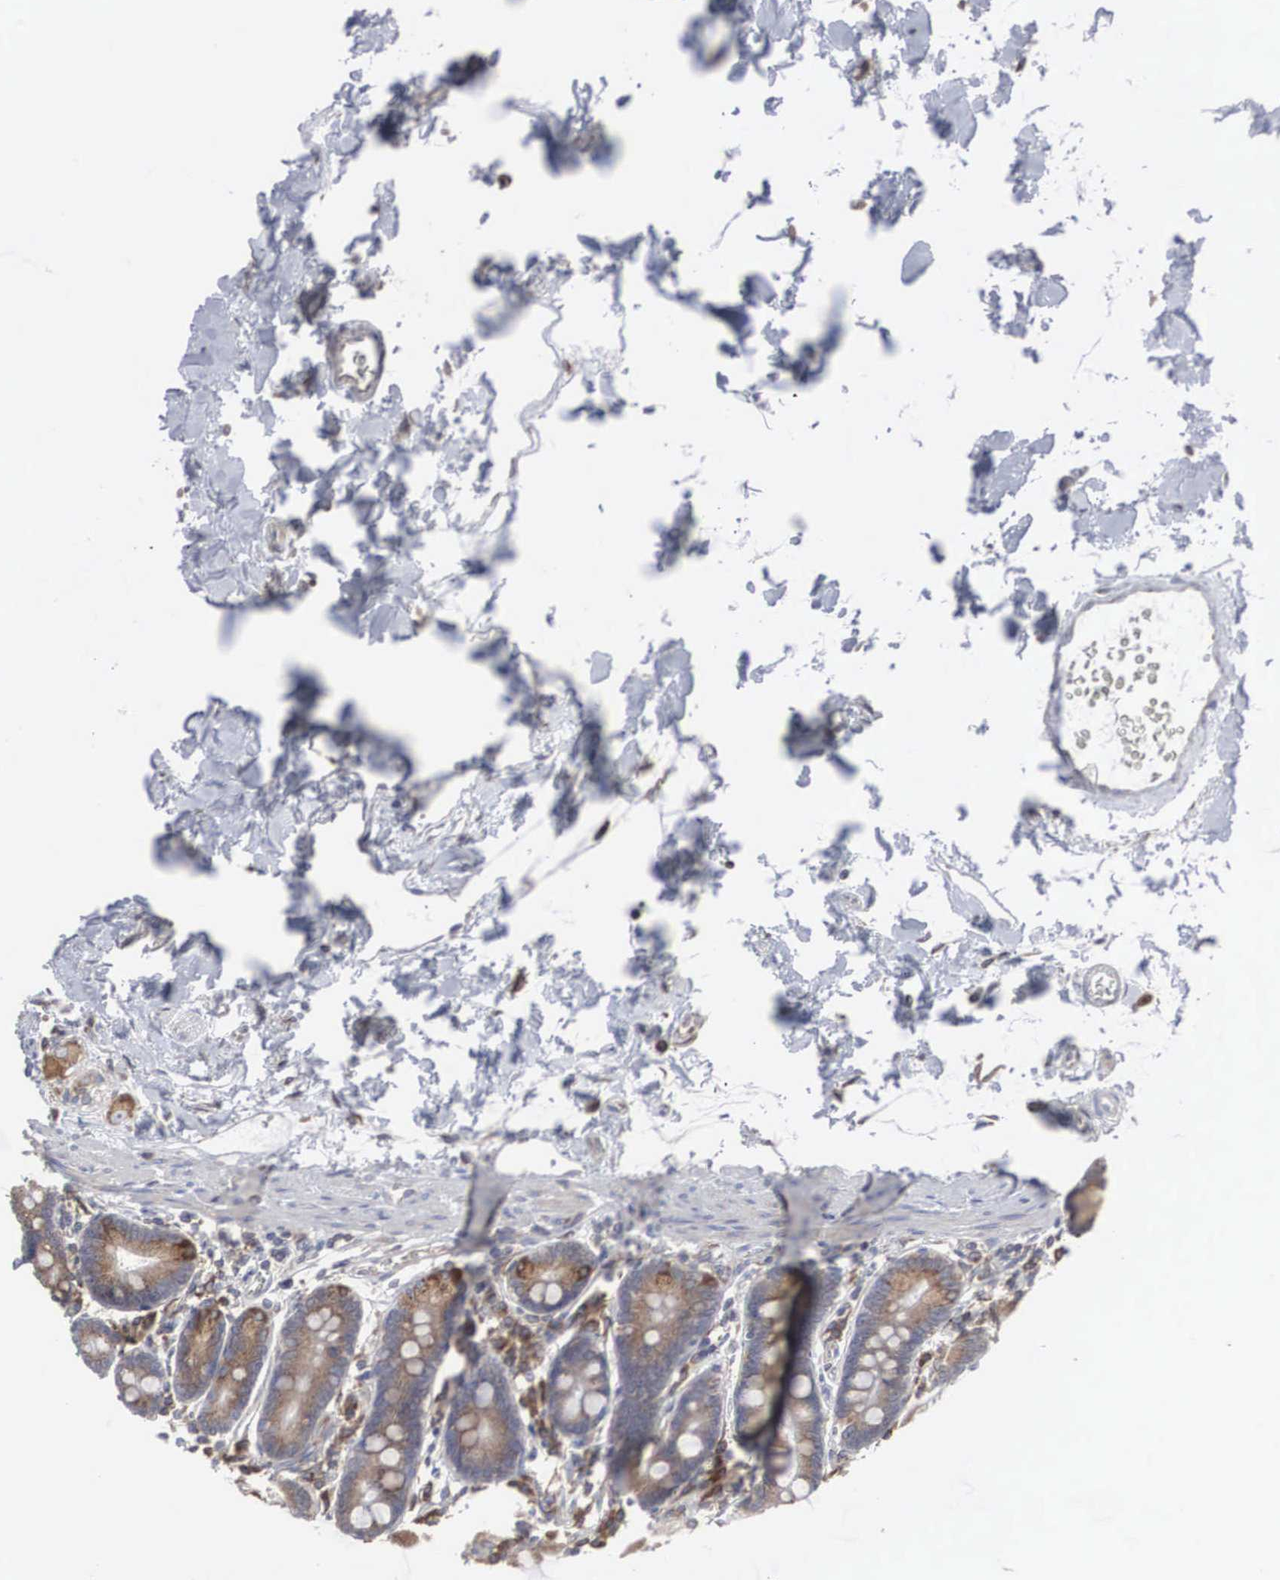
{"staining": {"intensity": "strong", "quantity": ">75%", "location": "cytoplasmic/membranous"}, "tissue": "duodenum", "cell_type": "Glandular cells", "image_type": "normal", "snomed": [{"axis": "morphology", "description": "Normal tissue, NOS"}, {"axis": "topography", "description": "Duodenum"}], "caption": "Duodenum stained with immunohistochemistry (IHC) reveals strong cytoplasmic/membranous staining in about >75% of glandular cells.", "gene": "CTAGE15", "patient": {"sex": "female", "age": 77}}